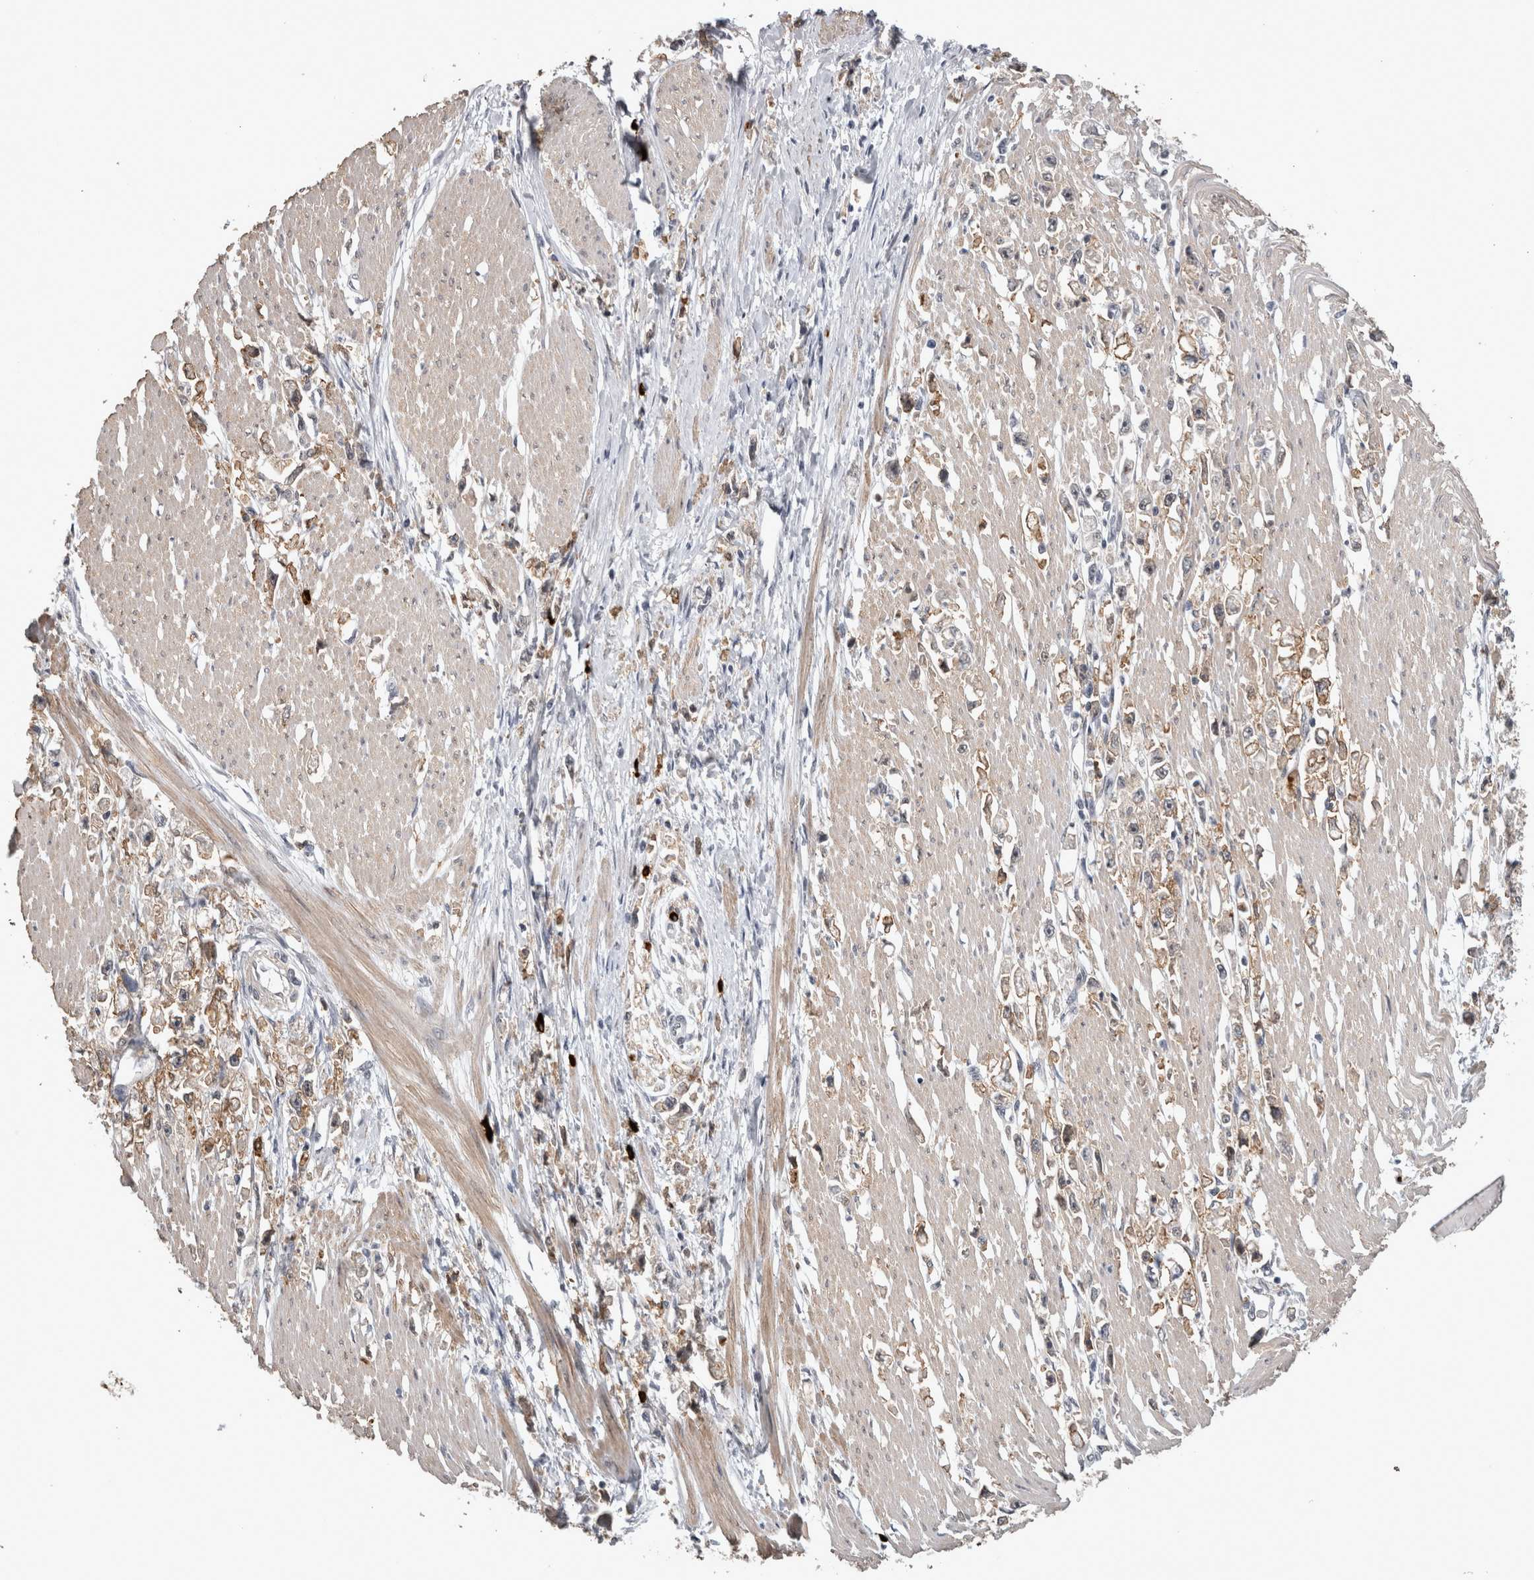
{"staining": {"intensity": "weak", "quantity": ">75%", "location": "cytoplasmic/membranous"}, "tissue": "stomach cancer", "cell_type": "Tumor cells", "image_type": "cancer", "snomed": [{"axis": "morphology", "description": "Adenocarcinoma, NOS"}, {"axis": "topography", "description": "Stomach"}], "caption": "The micrograph exhibits a brown stain indicating the presence of a protein in the cytoplasmic/membranous of tumor cells in stomach adenocarcinoma.", "gene": "PEBP4", "patient": {"sex": "female", "age": 59}}